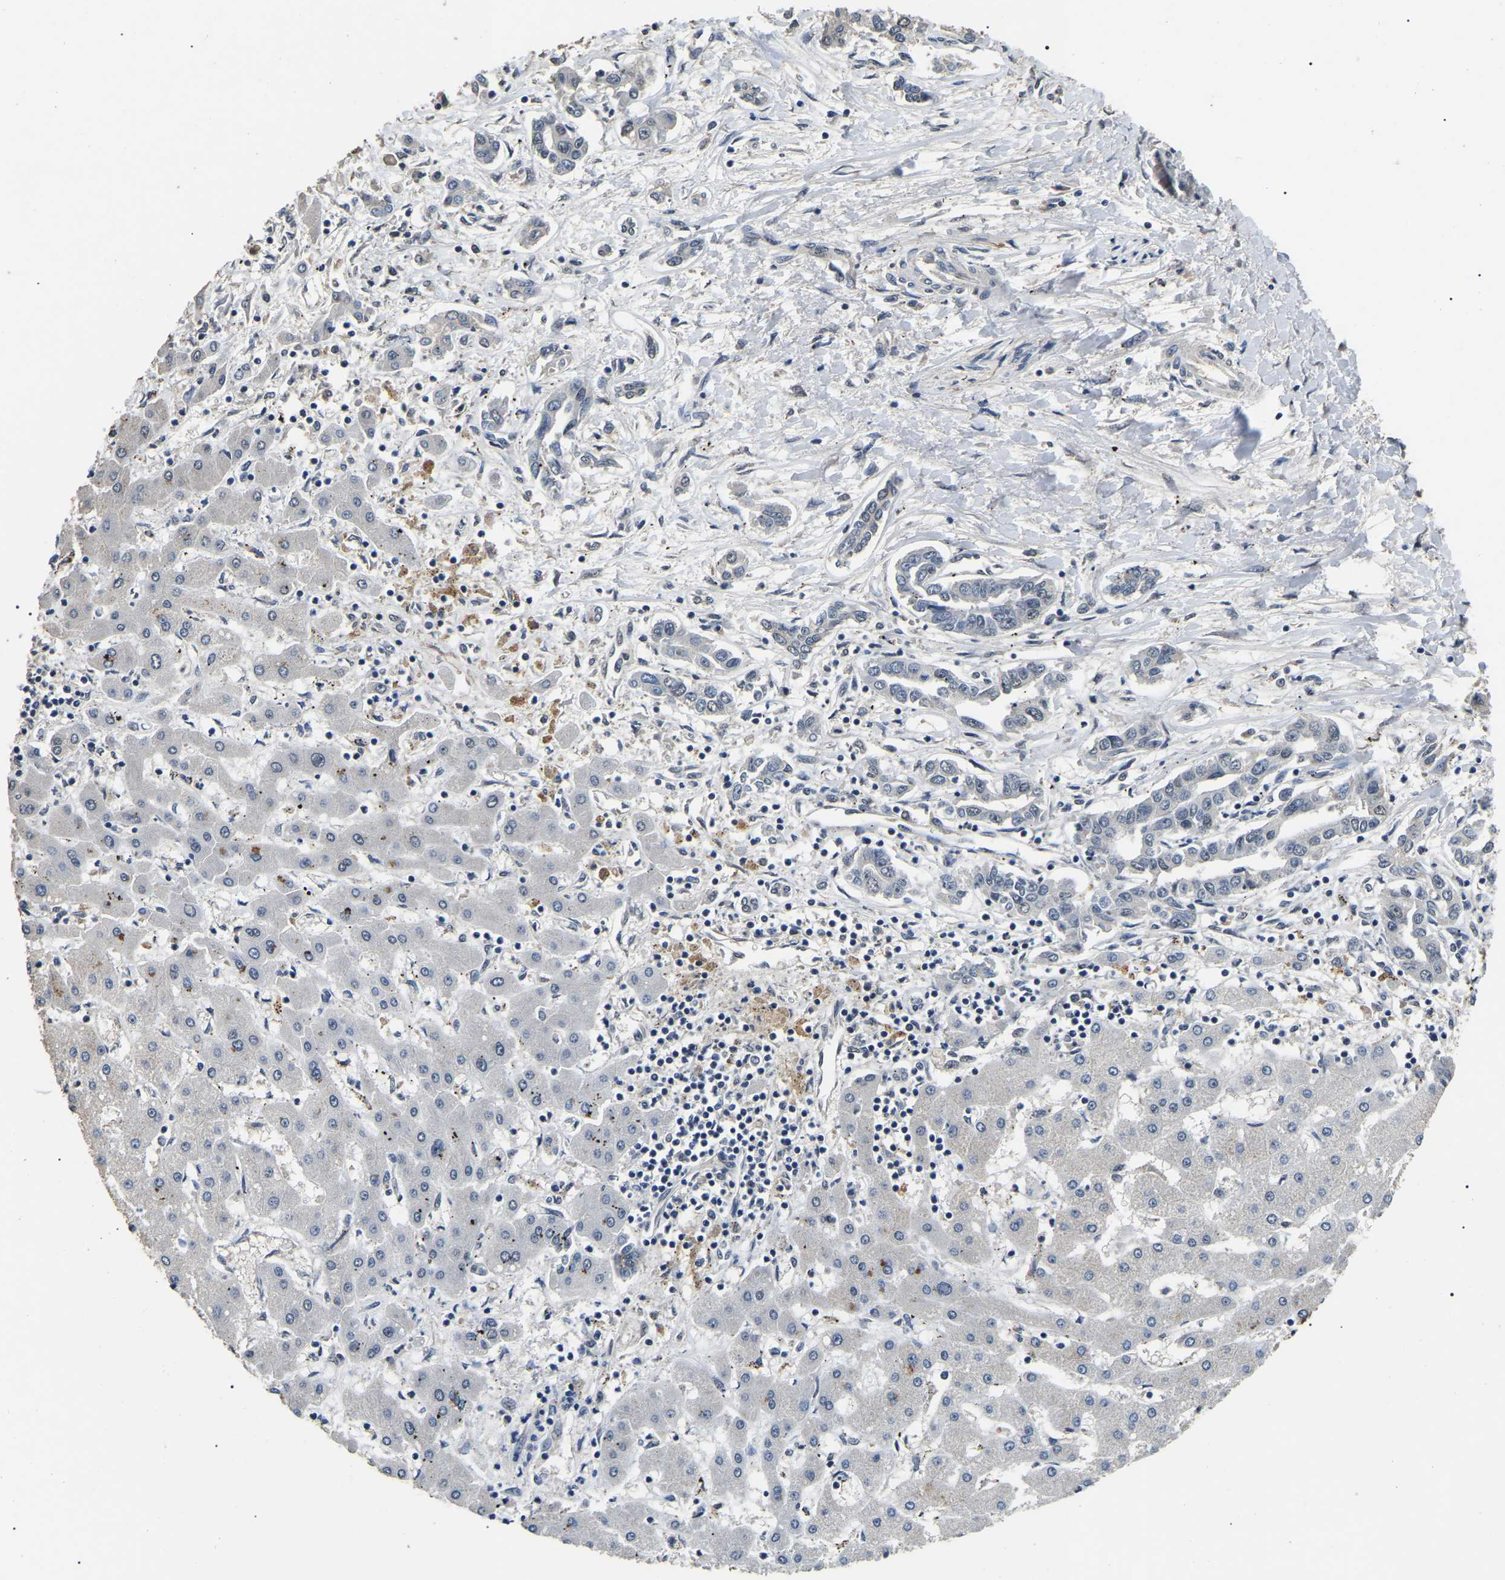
{"staining": {"intensity": "moderate", "quantity": "<25%", "location": "nuclear"}, "tissue": "liver cancer", "cell_type": "Tumor cells", "image_type": "cancer", "snomed": [{"axis": "morphology", "description": "Cholangiocarcinoma"}, {"axis": "topography", "description": "Liver"}], "caption": "High-magnification brightfield microscopy of liver cholangiocarcinoma stained with DAB (3,3'-diaminobenzidine) (brown) and counterstained with hematoxylin (blue). tumor cells exhibit moderate nuclear staining is identified in approximately<25% of cells.", "gene": "PPM1E", "patient": {"sex": "male", "age": 59}}